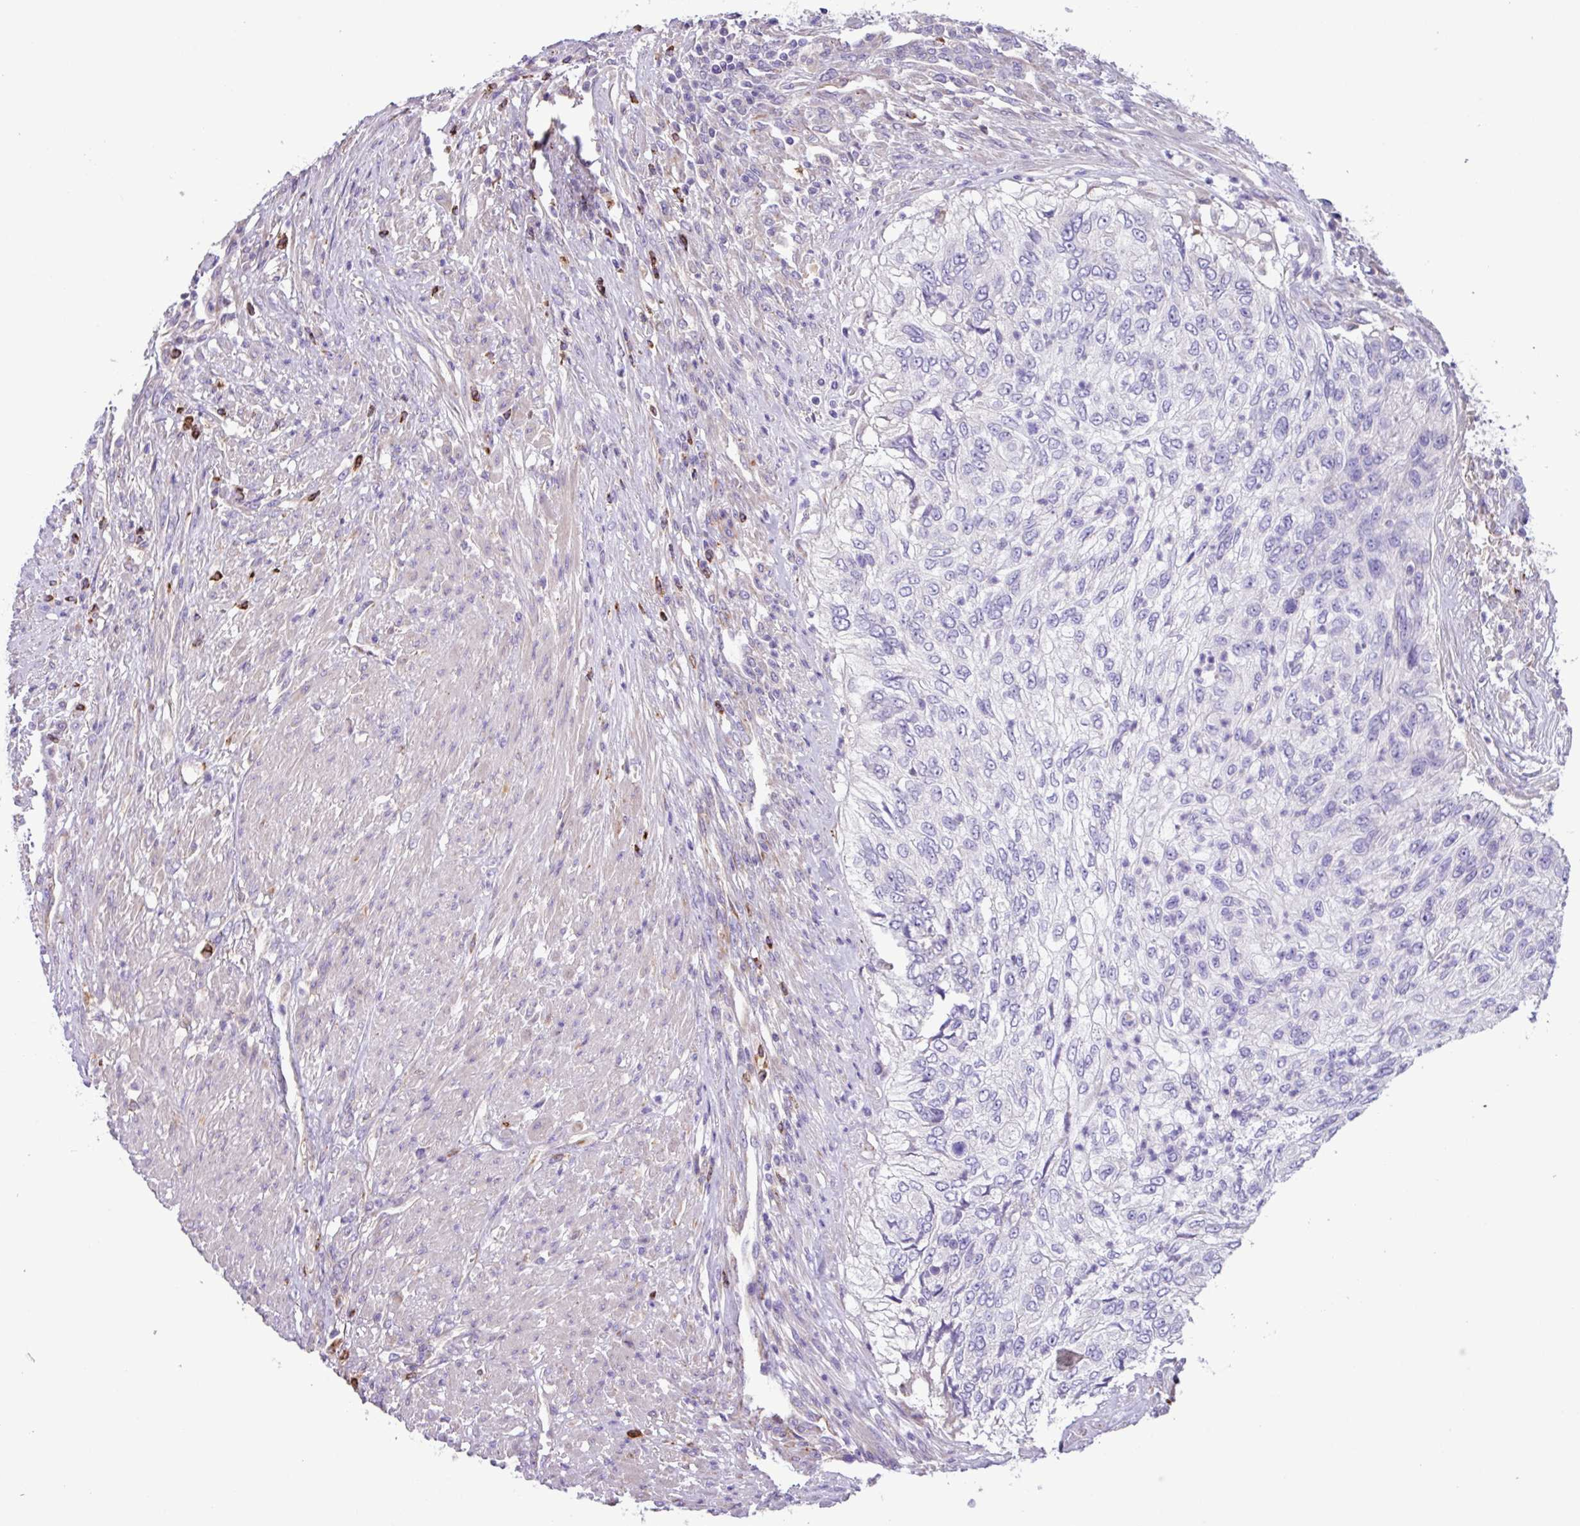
{"staining": {"intensity": "negative", "quantity": "none", "location": "none"}, "tissue": "urothelial cancer", "cell_type": "Tumor cells", "image_type": "cancer", "snomed": [{"axis": "morphology", "description": "Urothelial carcinoma, High grade"}, {"axis": "topography", "description": "Urinary bladder"}], "caption": "Immunohistochemical staining of urothelial cancer shows no significant expression in tumor cells.", "gene": "MRM2", "patient": {"sex": "female", "age": 60}}